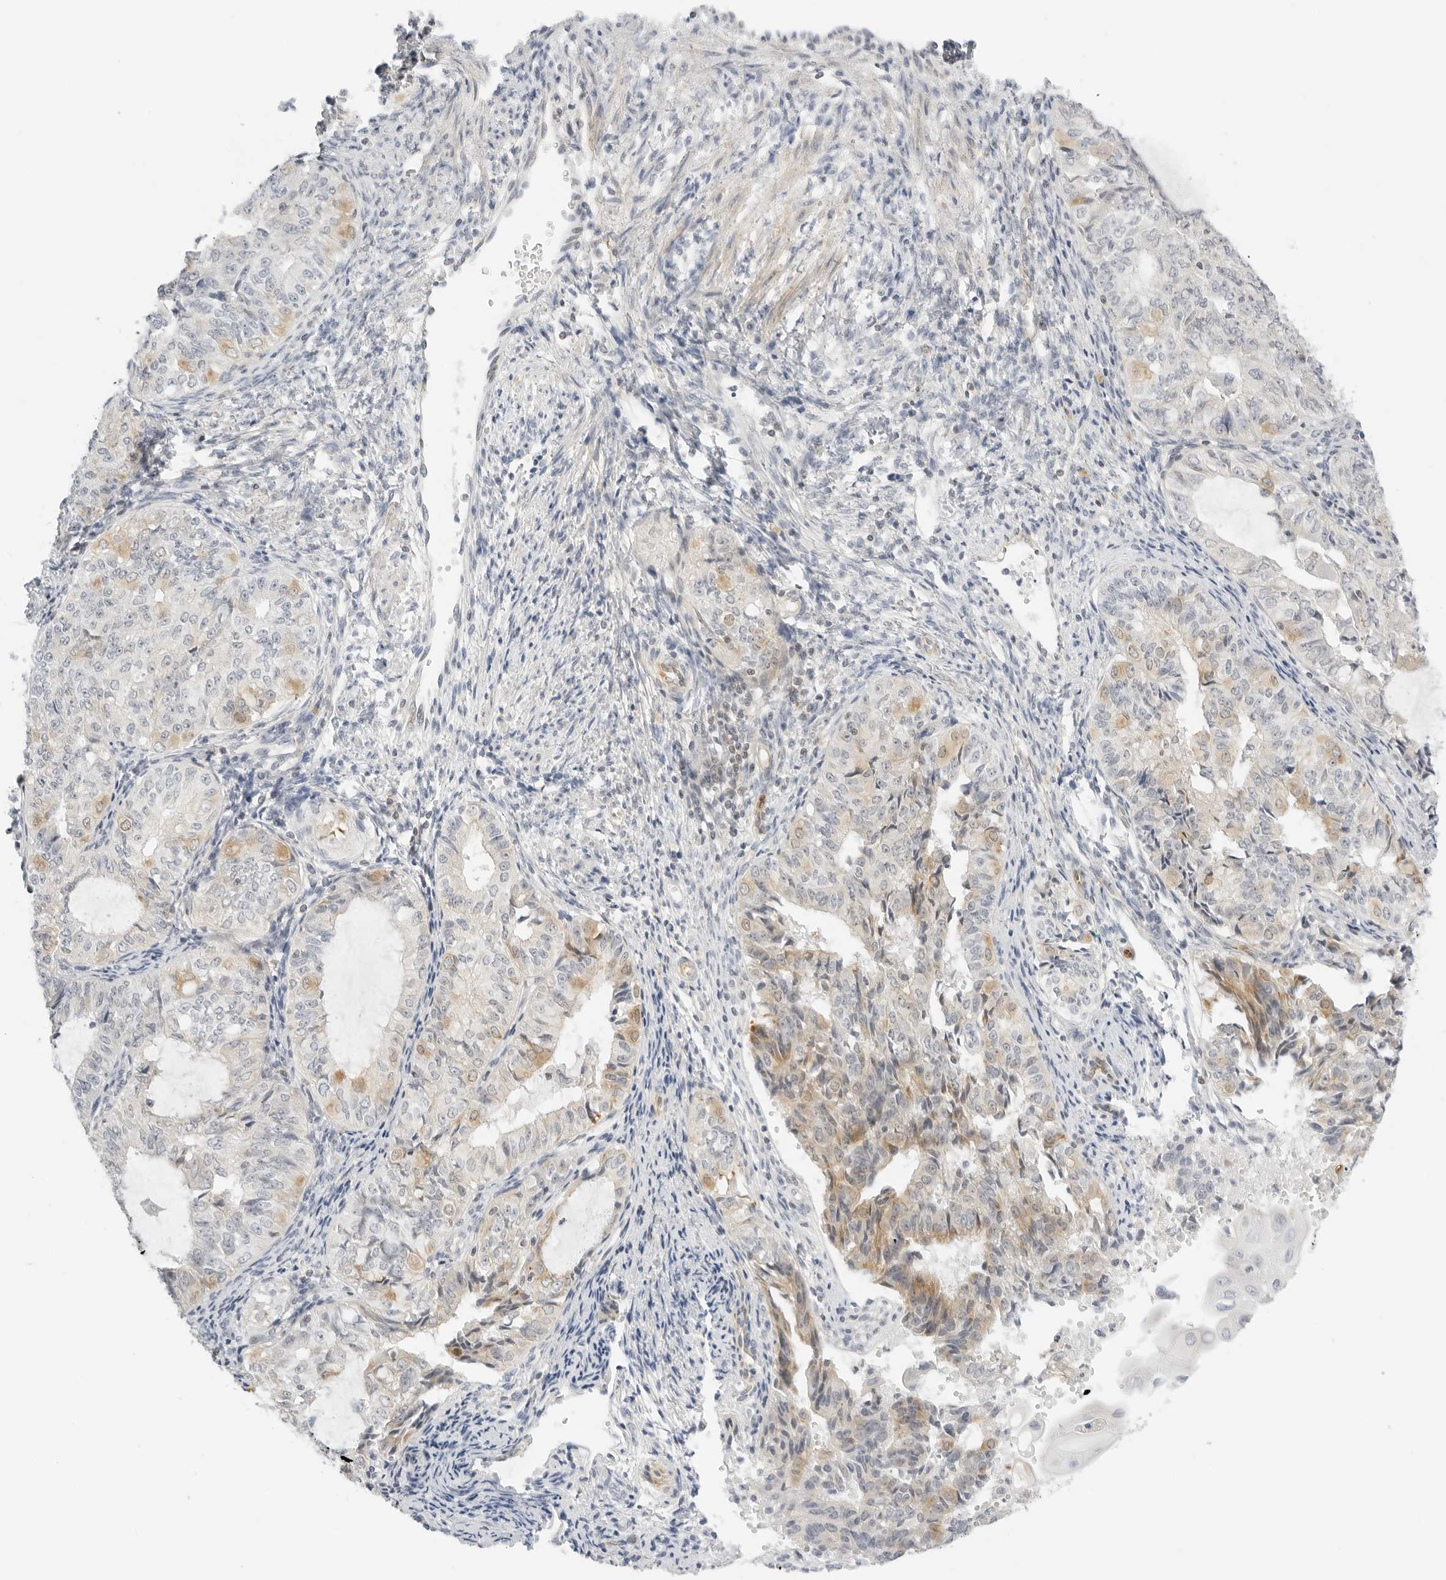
{"staining": {"intensity": "weak", "quantity": "<25%", "location": "cytoplasmic/membranous"}, "tissue": "endometrial cancer", "cell_type": "Tumor cells", "image_type": "cancer", "snomed": [{"axis": "morphology", "description": "Adenocarcinoma, NOS"}, {"axis": "topography", "description": "Endometrium"}], "caption": "Human endometrial adenocarcinoma stained for a protein using immunohistochemistry (IHC) shows no positivity in tumor cells.", "gene": "OSCP1", "patient": {"sex": "female", "age": 32}}